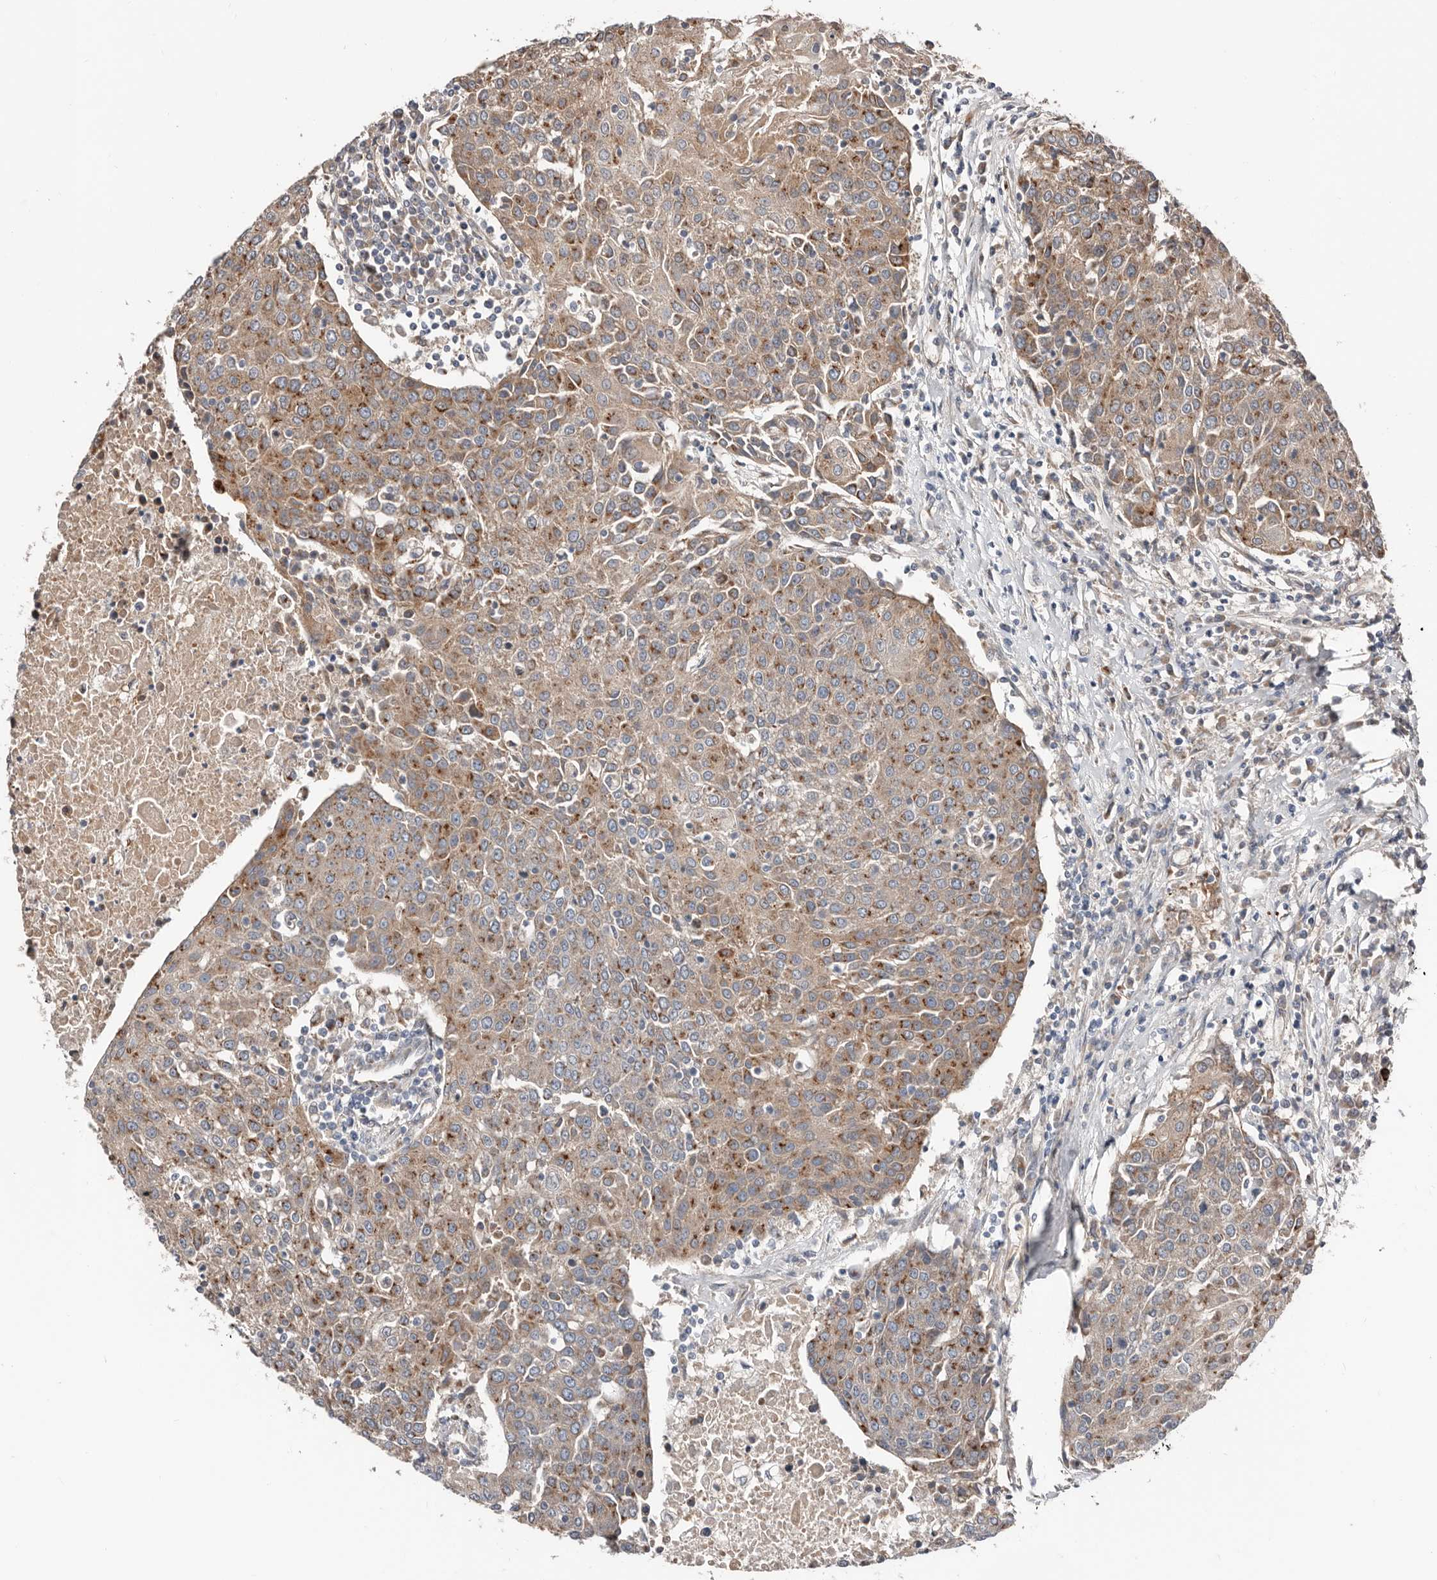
{"staining": {"intensity": "moderate", "quantity": ">75%", "location": "cytoplasmic/membranous"}, "tissue": "urothelial cancer", "cell_type": "Tumor cells", "image_type": "cancer", "snomed": [{"axis": "morphology", "description": "Urothelial carcinoma, High grade"}, {"axis": "topography", "description": "Urinary bladder"}], "caption": "Immunohistochemistry (IHC) of urothelial cancer exhibits medium levels of moderate cytoplasmic/membranous positivity in approximately >75% of tumor cells.", "gene": "COG1", "patient": {"sex": "female", "age": 85}}